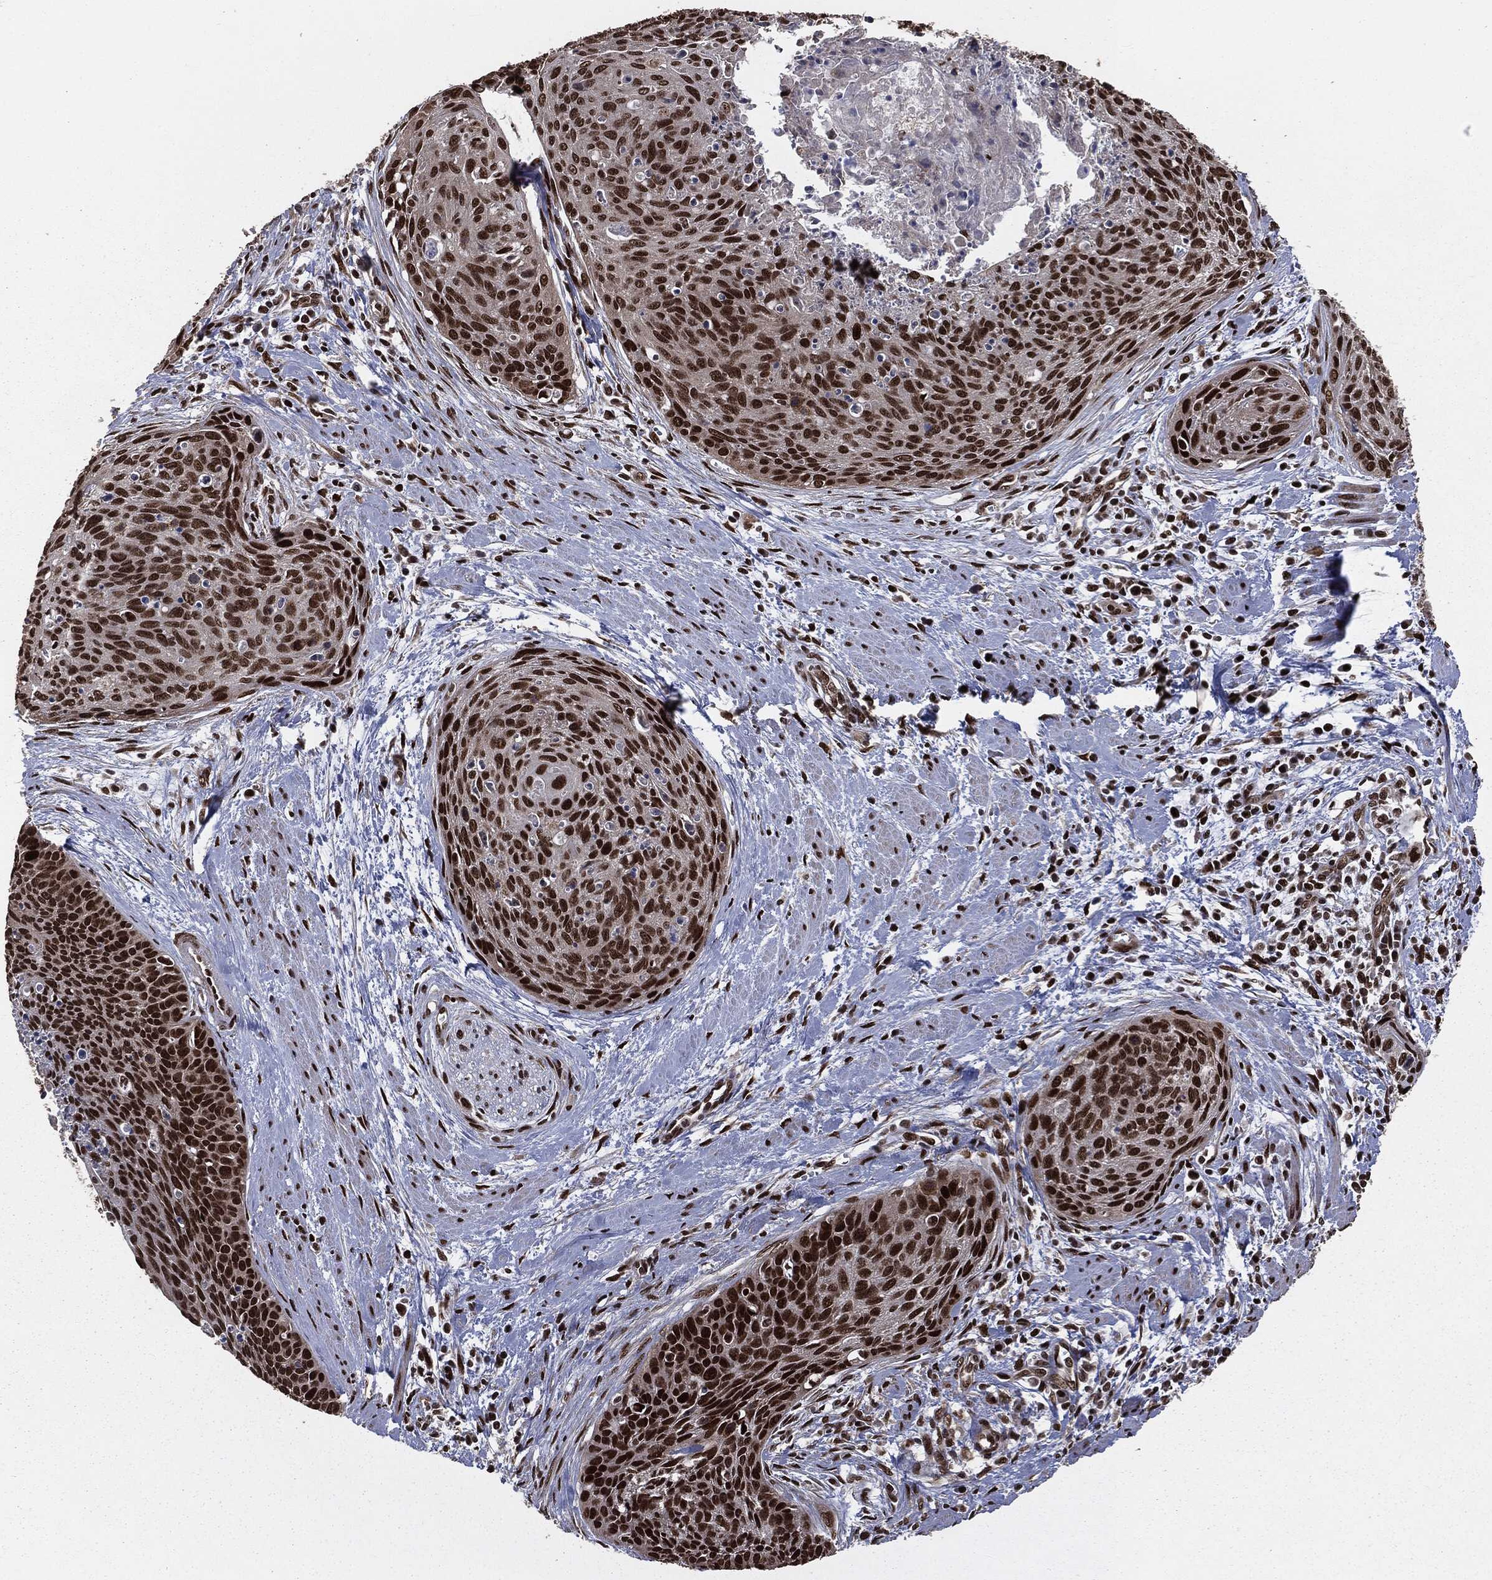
{"staining": {"intensity": "strong", "quantity": ">75%", "location": "nuclear"}, "tissue": "cervical cancer", "cell_type": "Tumor cells", "image_type": "cancer", "snomed": [{"axis": "morphology", "description": "Squamous cell carcinoma, NOS"}, {"axis": "topography", "description": "Cervix"}], "caption": "Strong nuclear positivity for a protein is seen in approximately >75% of tumor cells of squamous cell carcinoma (cervical) using IHC.", "gene": "DVL2", "patient": {"sex": "female", "age": 55}}